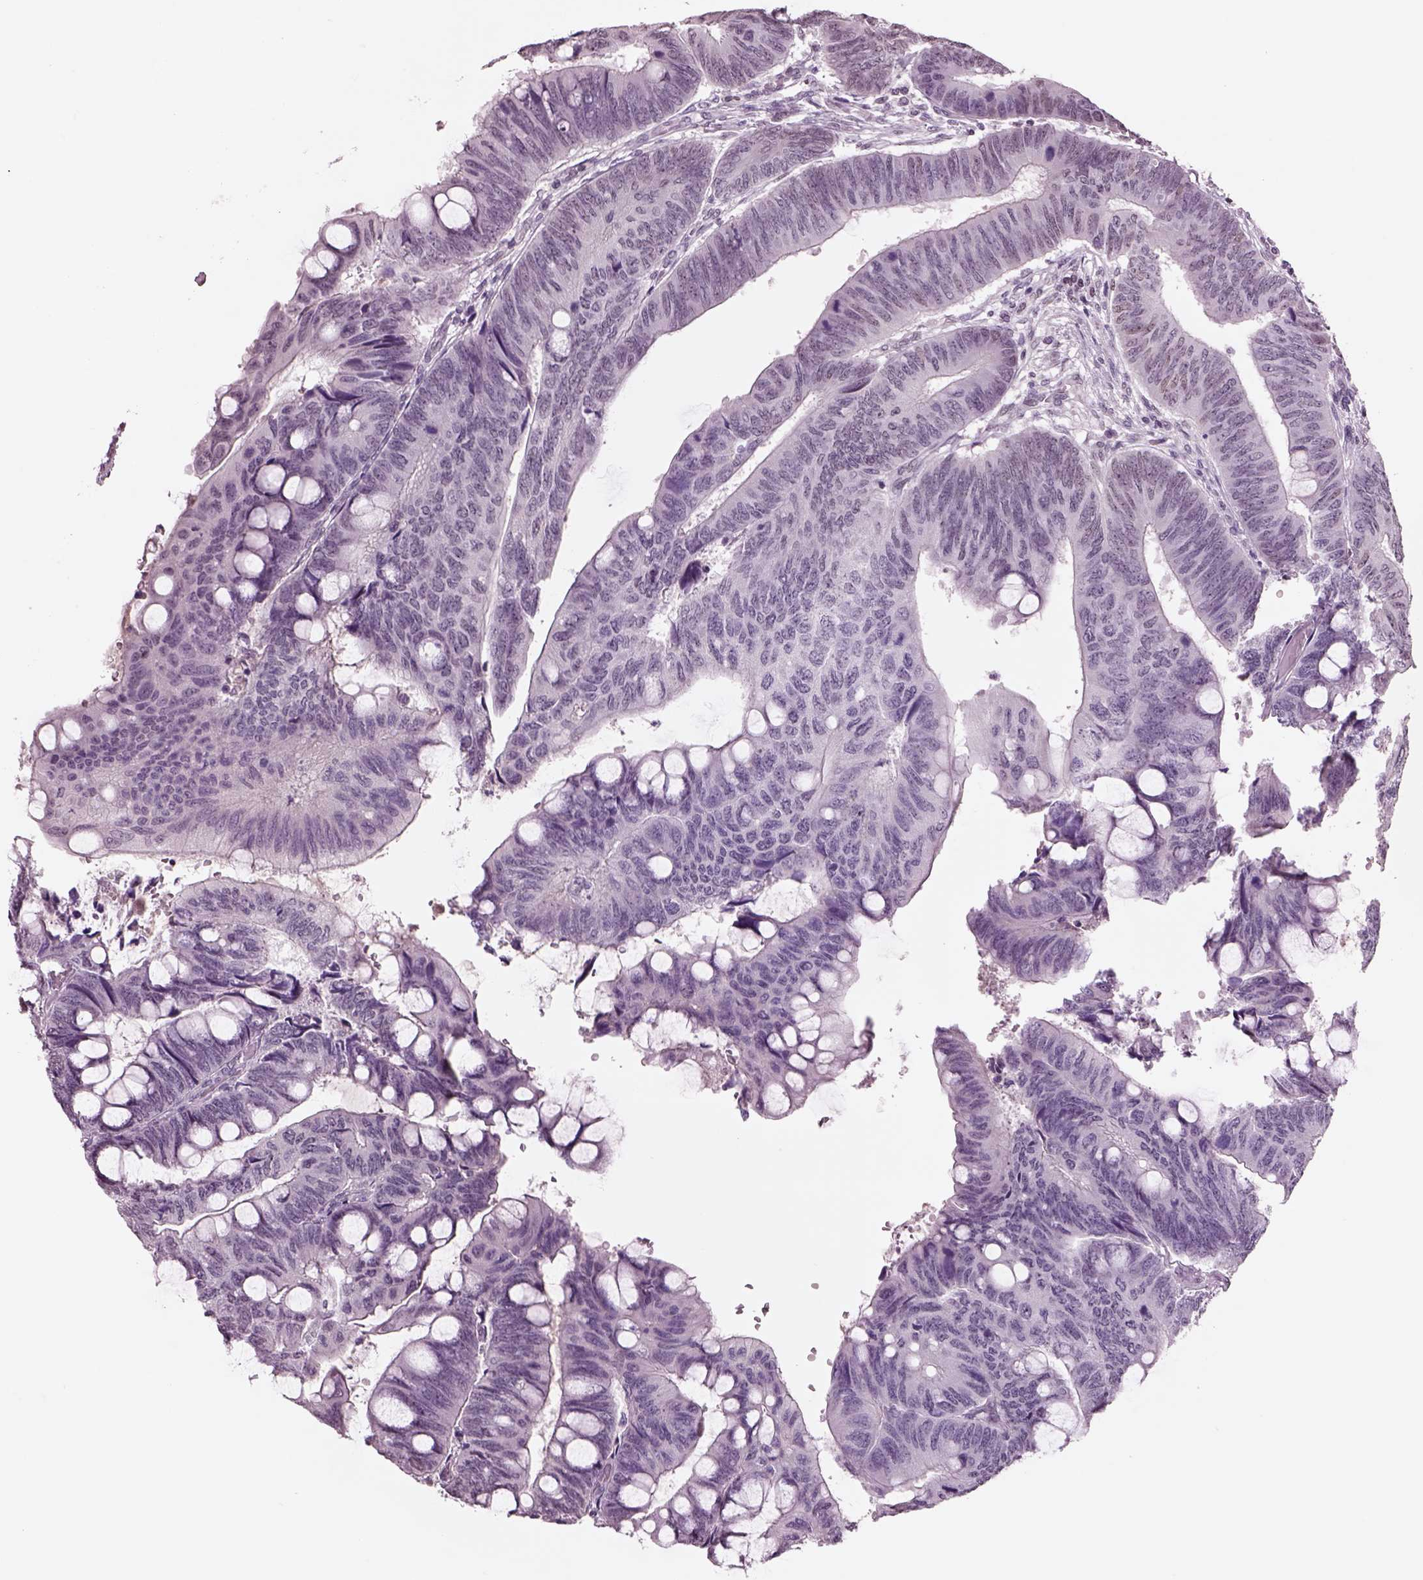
{"staining": {"intensity": "negative", "quantity": "none", "location": "none"}, "tissue": "colorectal cancer", "cell_type": "Tumor cells", "image_type": "cancer", "snomed": [{"axis": "morphology", "description": "Normal tissue, NOS"}, {"axis": "morphology", "description": "Adenocarcinoma, NOS"}, {"axis": "topography", "description": "Rectum"}], "caption": "Immunohistochemical staining of human colorectal cancer demonstrates no significant staining in tumor cells.", "gene": "SEPHS1", "patient": {"sex": "male", "age": 92}}